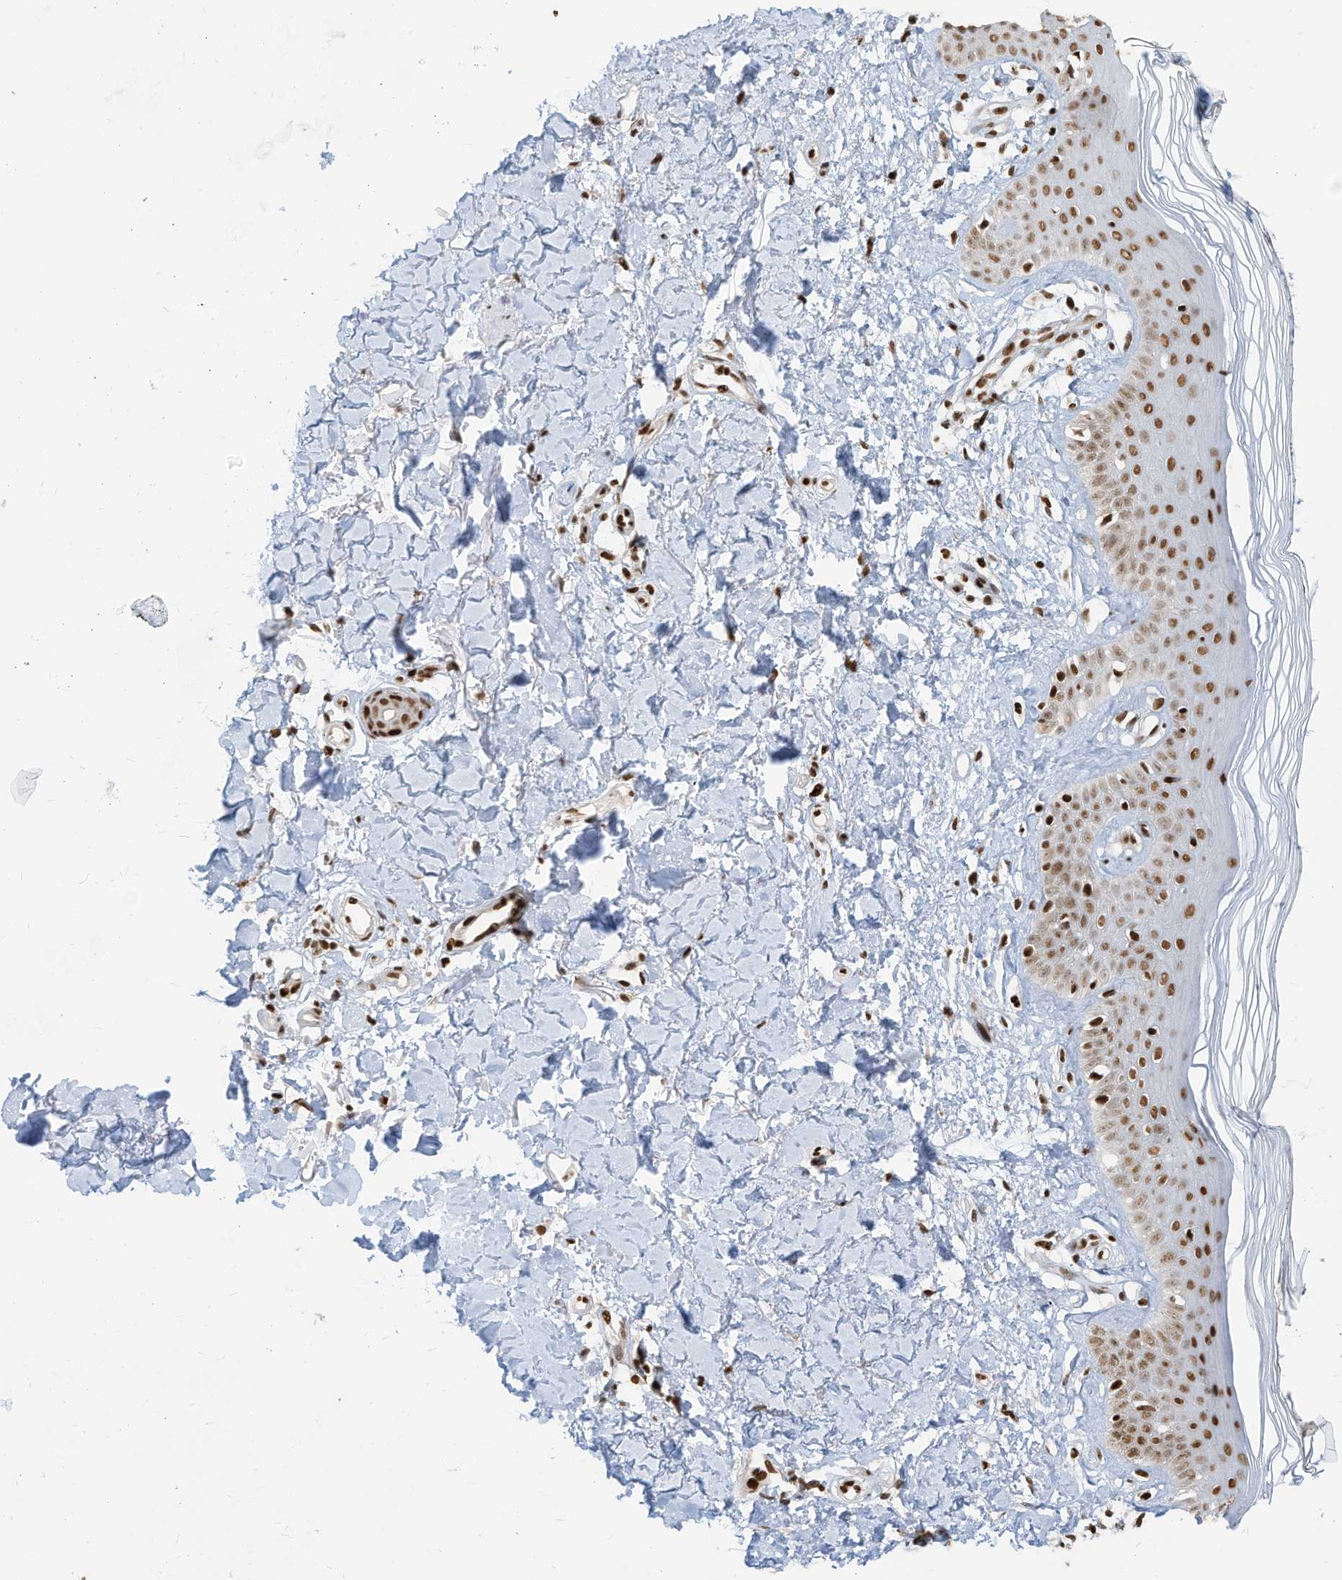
{"staining": {"intensity": "strong", "quantity": ">75%", "location": "nuclear"}, "tissue": "skin", "cell_type": "Fibroblasts", "image_type": "normal", "snomed": [{"axis": "morphology", "description": "Normal tissue, NOS"}, {"axis": "topography", "description": "Skin"}], "caption": "A brown stain shows strong nuclear staining of a protein in fibroblasts of normal skin.", "gene": "SAMD15", "patient": {"sex": "female", "age": 64}}